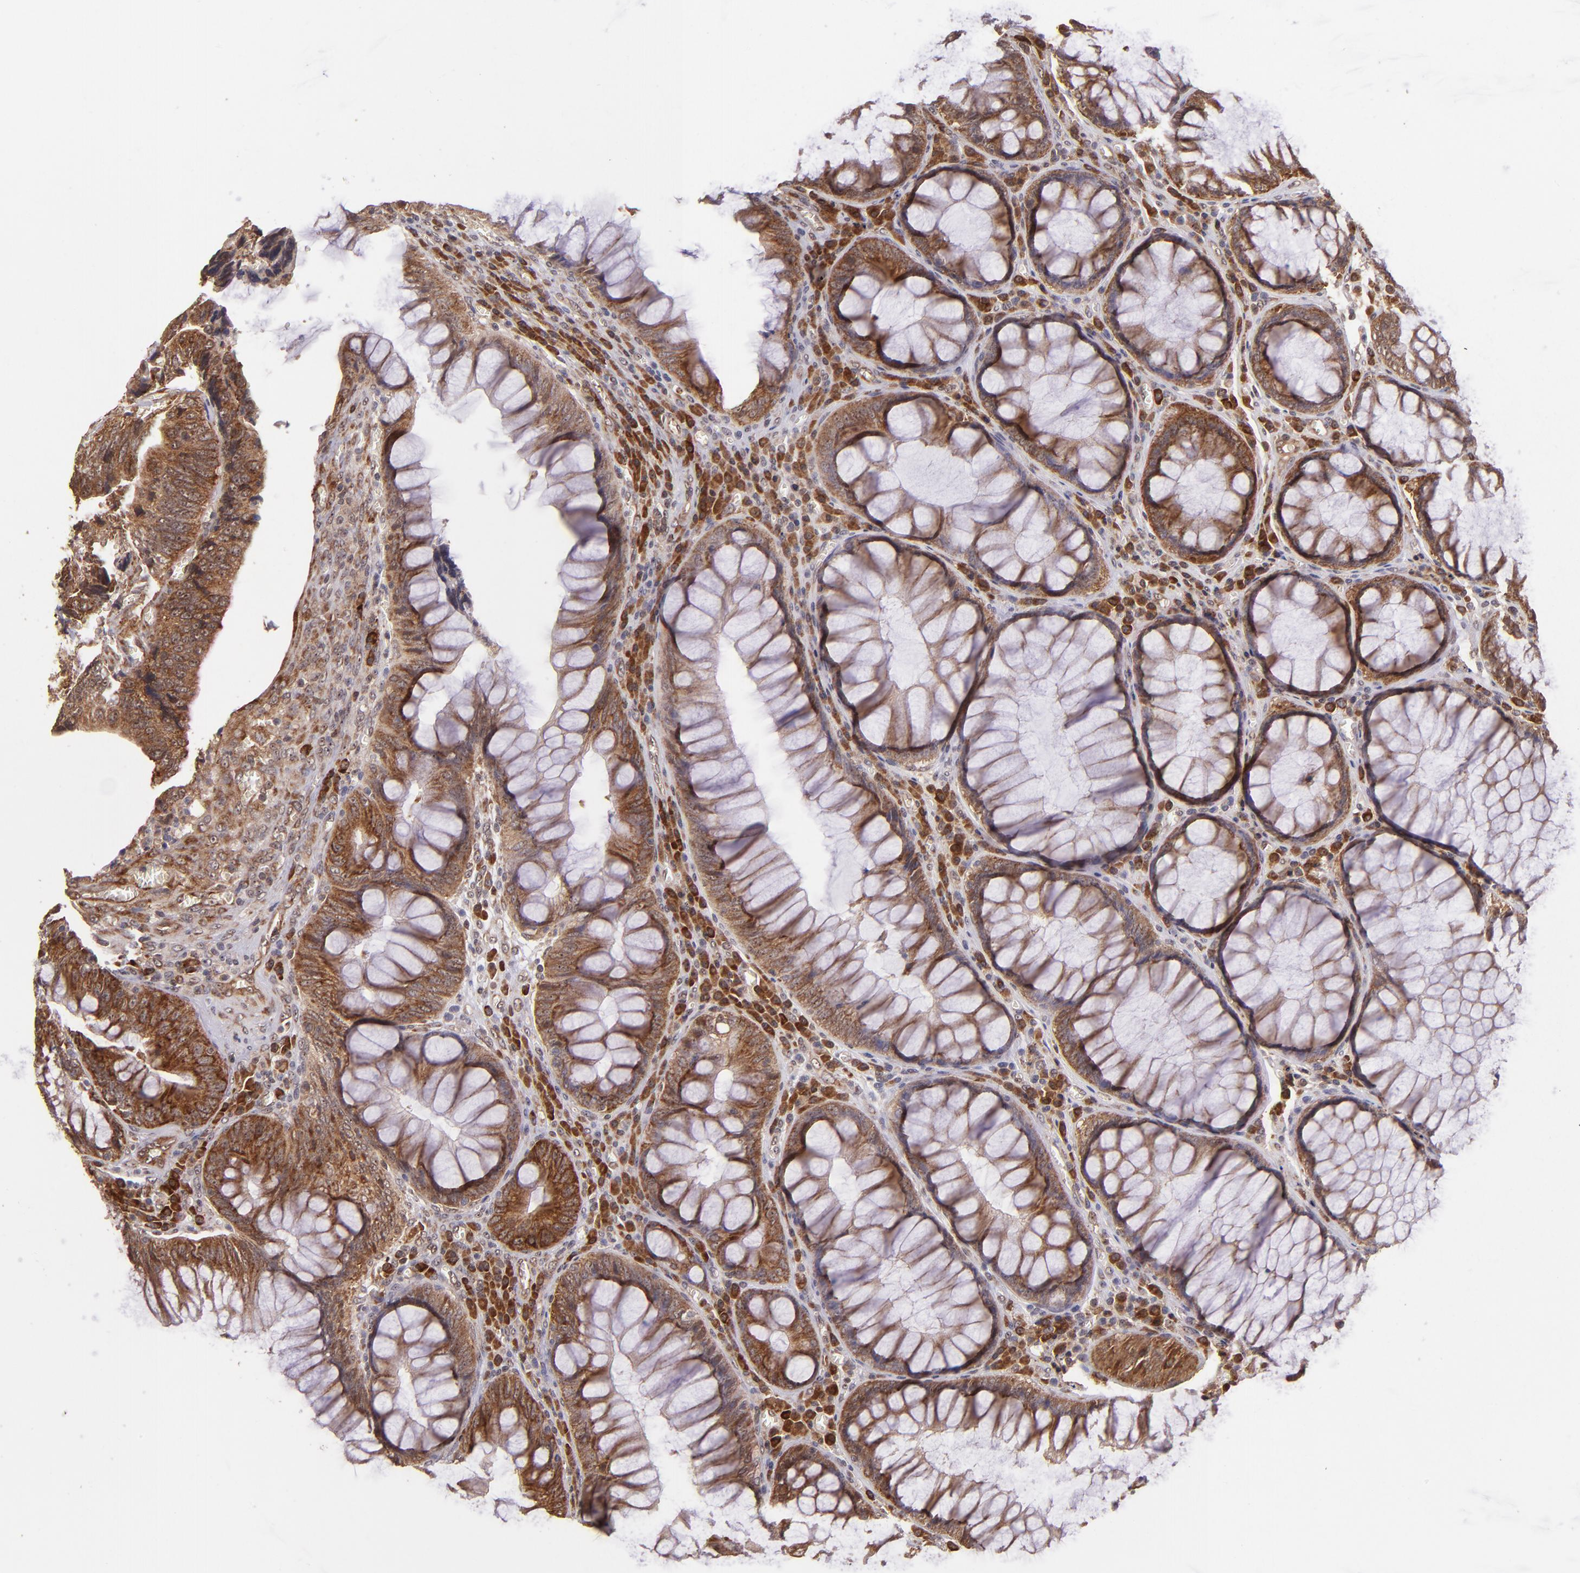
{"staining": {"intensity": "strong", "quantity": ">75%", "location": "cytoplasmic/membranous"}, "tissue": "colorectal cancer", "cell_type": "Tumor cells", "image_type": "cancer", "snomed": [{"axis": "morphology", "description": "Adenocarcinoma, NOS"}, {"axis": "topography", "description": "Colon"}], "caption": "Immunohistochemistry (IHC) staining of colorectal cancer (adenocarcinoma), which displays high levels of strong cytoplasmic/membranous staining in approximately >75% of tumor cells indicating strong cytoplasmic/membranous protein expression. The staining was performed using DAB (brown) for protein detection and nuclei were counterstained in hematoxylin (blue).", "gene": "USP51", "patient": {"sex": "male", "age": 72}}